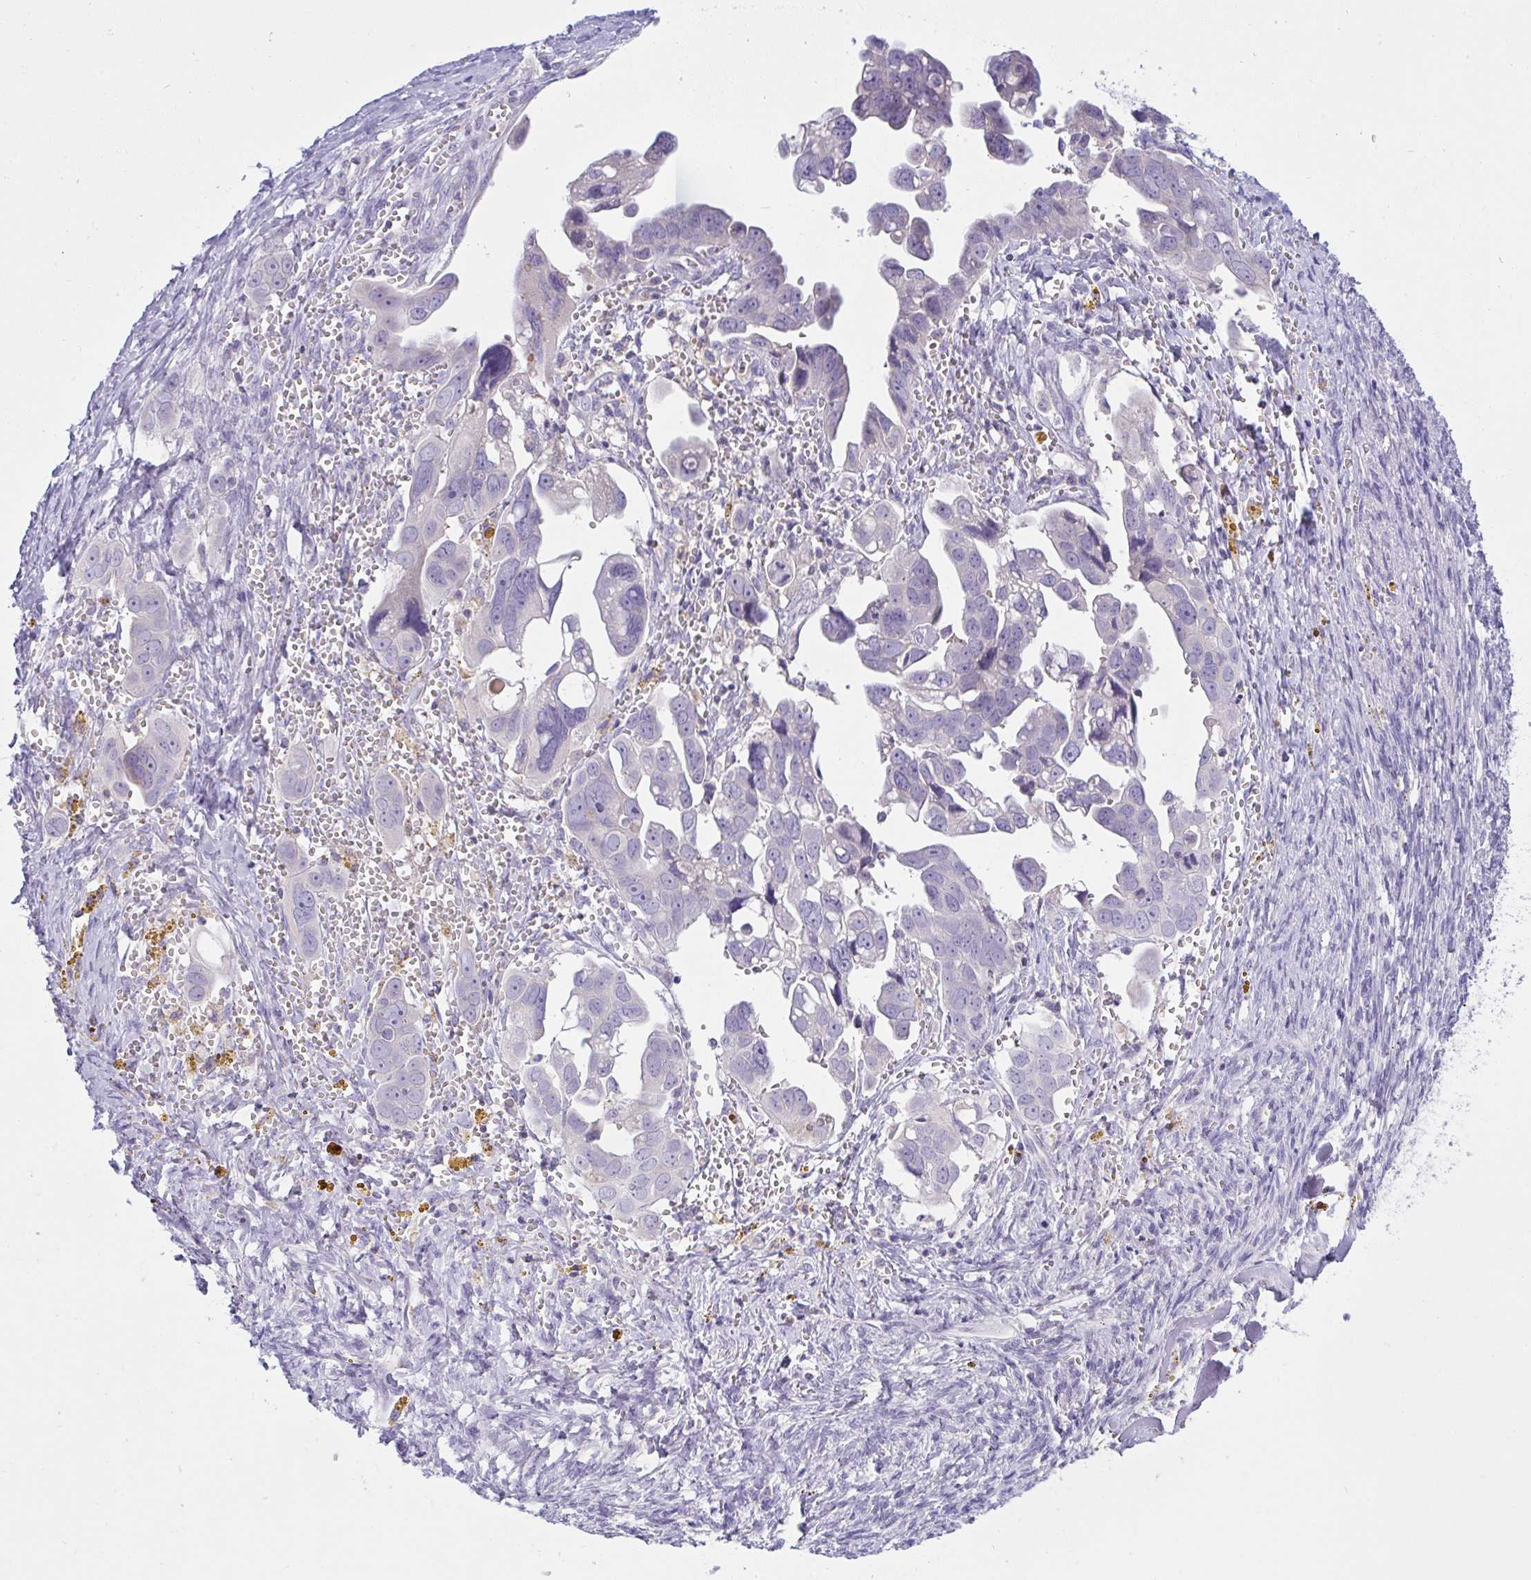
{"staining": {"intensity": "negative", "quantity": "none", "location": "none"}, "tissue": "ovarian cancer", "cell_type": "Tumor cells", "image_type": "cancer", "snomed": [{"axis": "morphology", "description": "Cystadenocarcinoma, serous, NOS"}, {"axis": "topography", "description": "Ovary"}], "caption": "Immunohistochemistry photomicrograph of human ovarian cancer (serous cystadenocarcinoma) stained for a protein (brown), which displays no staining in tumor cells.", "gene": "TMEM41A", "patient": {"sex": "female", "age": 59}}